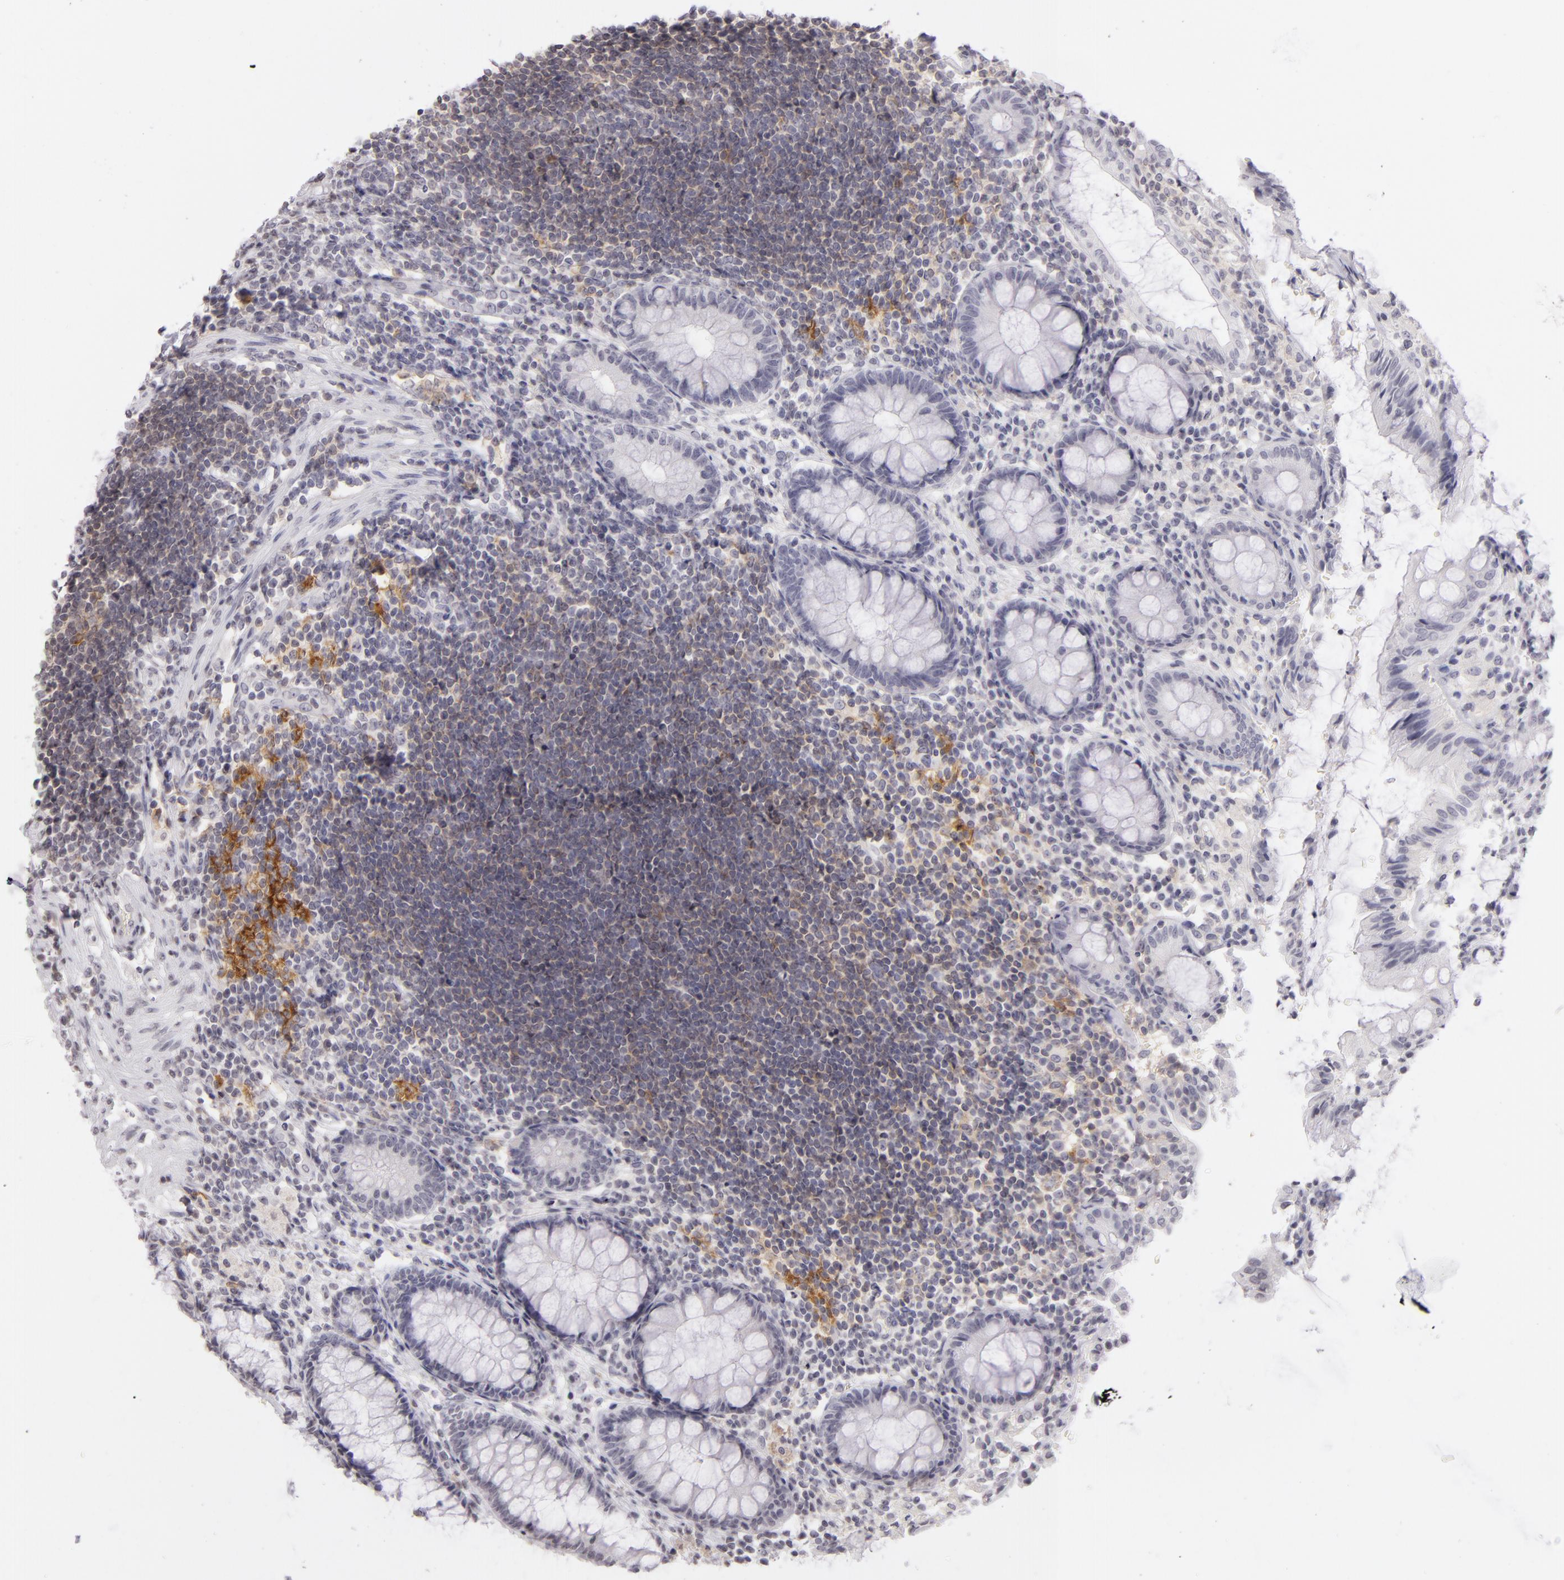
{"staining": {"intensity": "negative", "quantity": "none", "location": "none"}, "tissue": "rectum", "cell_type": "Glandular cells", "image_type": "normal", "snomed": [{"axis": "morphology", "description": "Normal tissue, NOS"}, {"axis": "topography", "description": "Rectum"}], "caption": "IHC of normal rectum reveals no expression in glandular cells.", "gene": "CD40", "patient": {"sex": "female", "age": 66}}